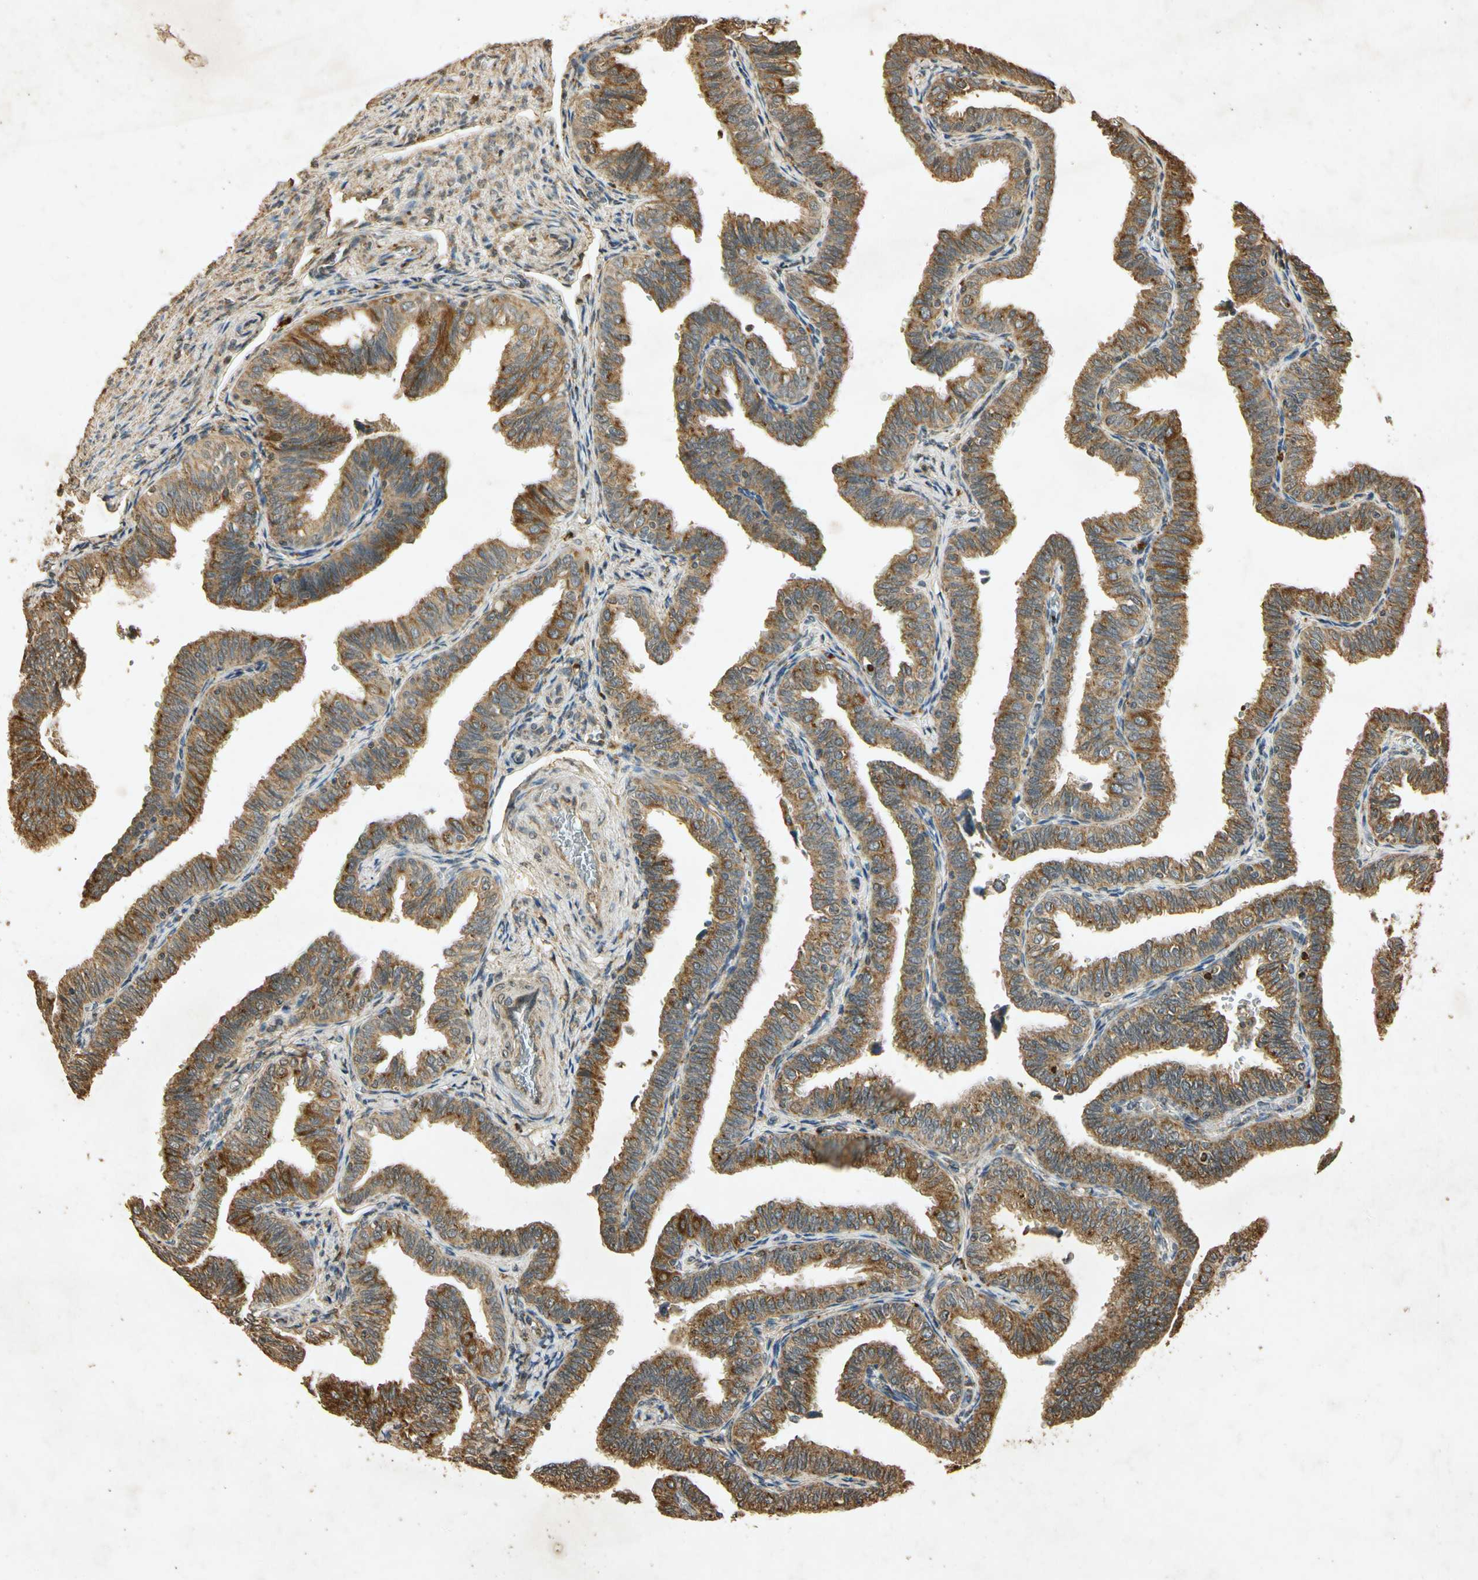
{"staining": {"intensity": "strong", "quantity": ">75%", "location": "cytoplasmic/membranous"}, "tissue": "fallopian tube", "cell_type": "Glandular cells", "image_type": "normal", "snomed": [{"axis": "morphology", "description": "Normal tissue, NOS"}, {"axis": "topography", "description": "Fallopian tube"}], "caption": "This image shows immunohistochemistry staining of benign human fallopian tube, with high strong cytoplasmic/membranous positivity in approximately >75% of glandular cells.", "gene": "PRDX3", "patient": {"sex": "female", "age": 46}}